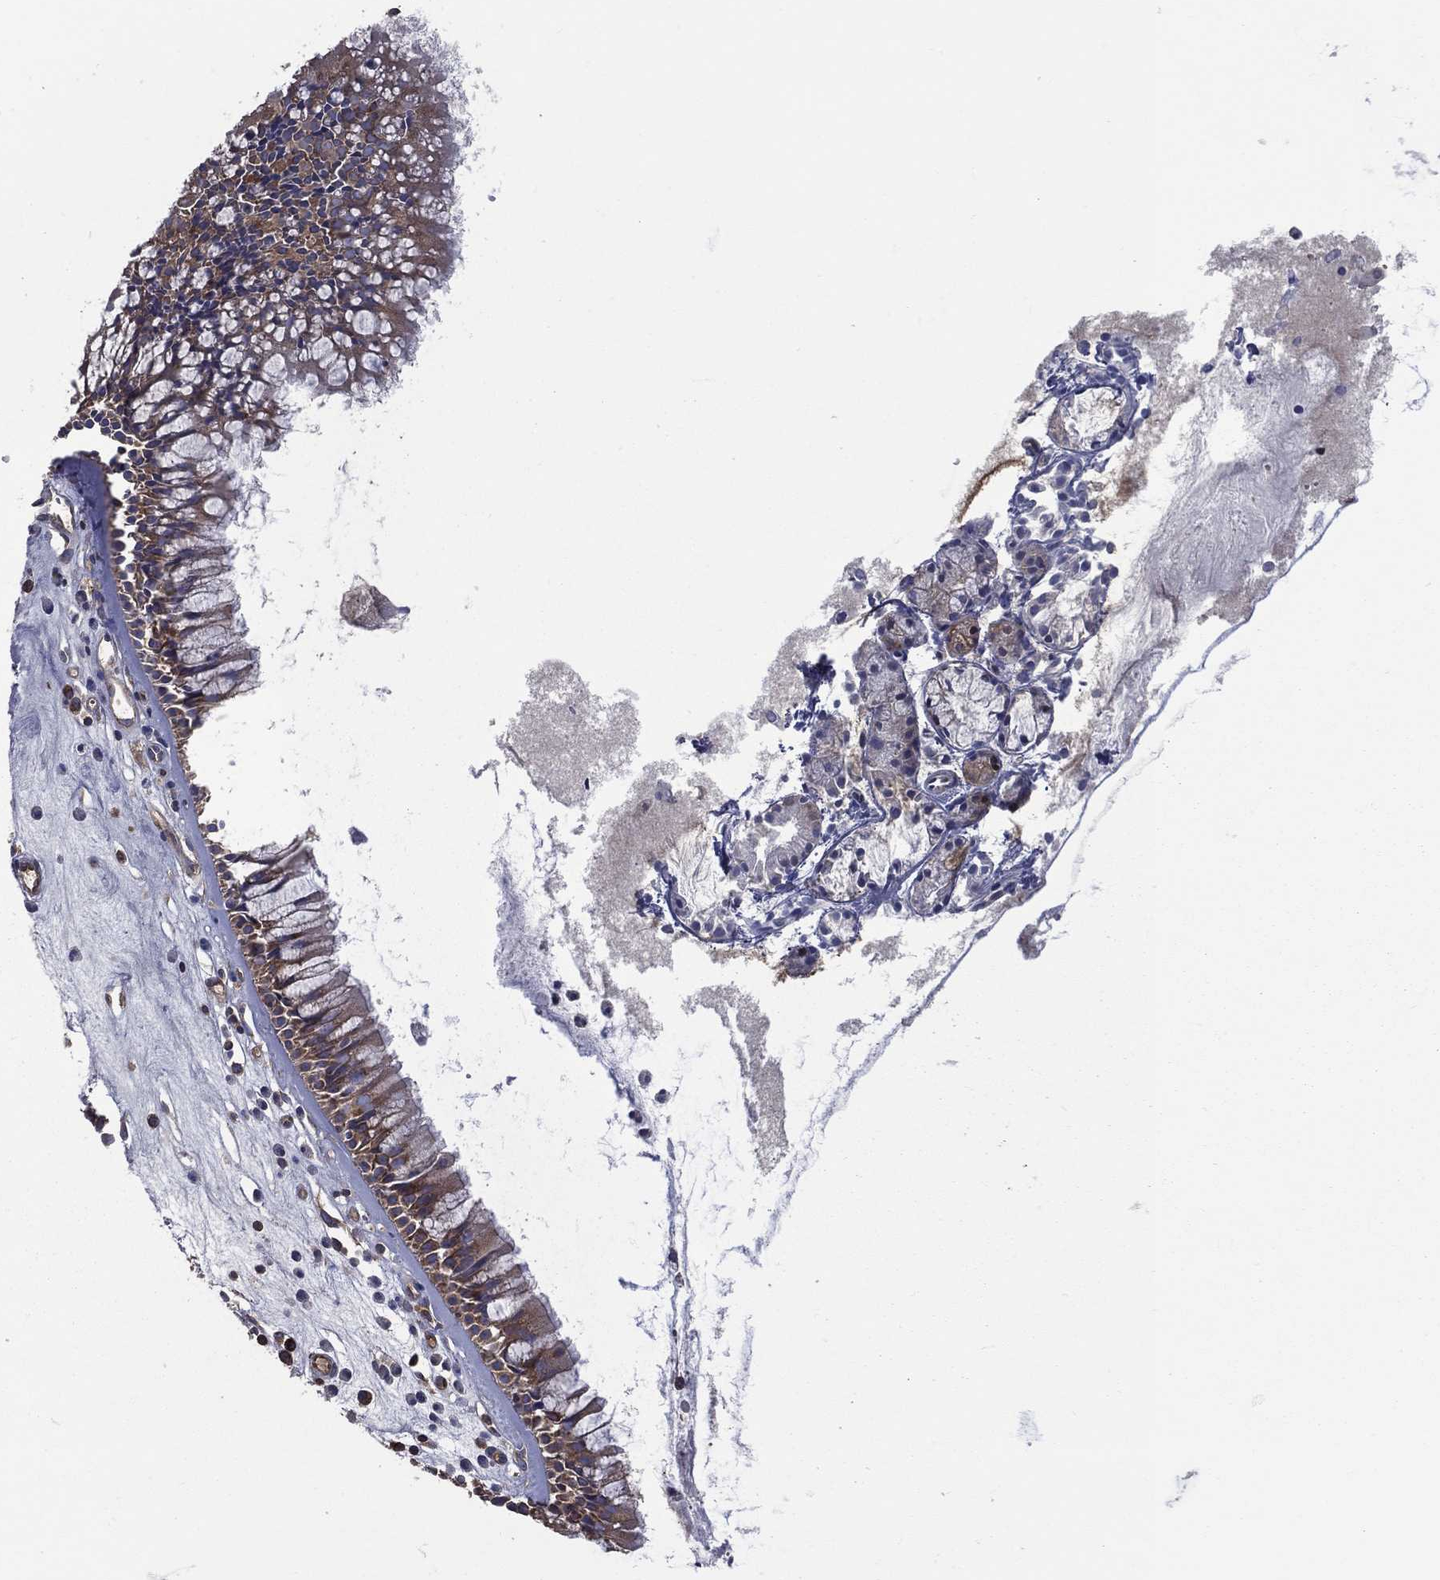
{"staining": {"intensity": "weak", "quantity": "25%-75%", "location": "cytoplasmic/membranous"}, "tissue": "nasopharynx", "cell_type": "Respiratory epithelial cells", "image_type": "normal", "snomed": [{"axis": "morphology", "description": "Normal tissue, NOS"}, {"axis": "topography", "description": "Nasopharynx"}], "caption": "Immunohistochemistry micrograph of unremarkable nasopharynx: human nasopharynx stained using IHC exhibits low levels of weak protein expression localized specifically in the cytoplasmic/membranous of respiratory epithelial cells, appearing as a cytoplasmic/membranous brown color.", "gene": "SARS1", "patient": {"sex": "male", "age": 57}}